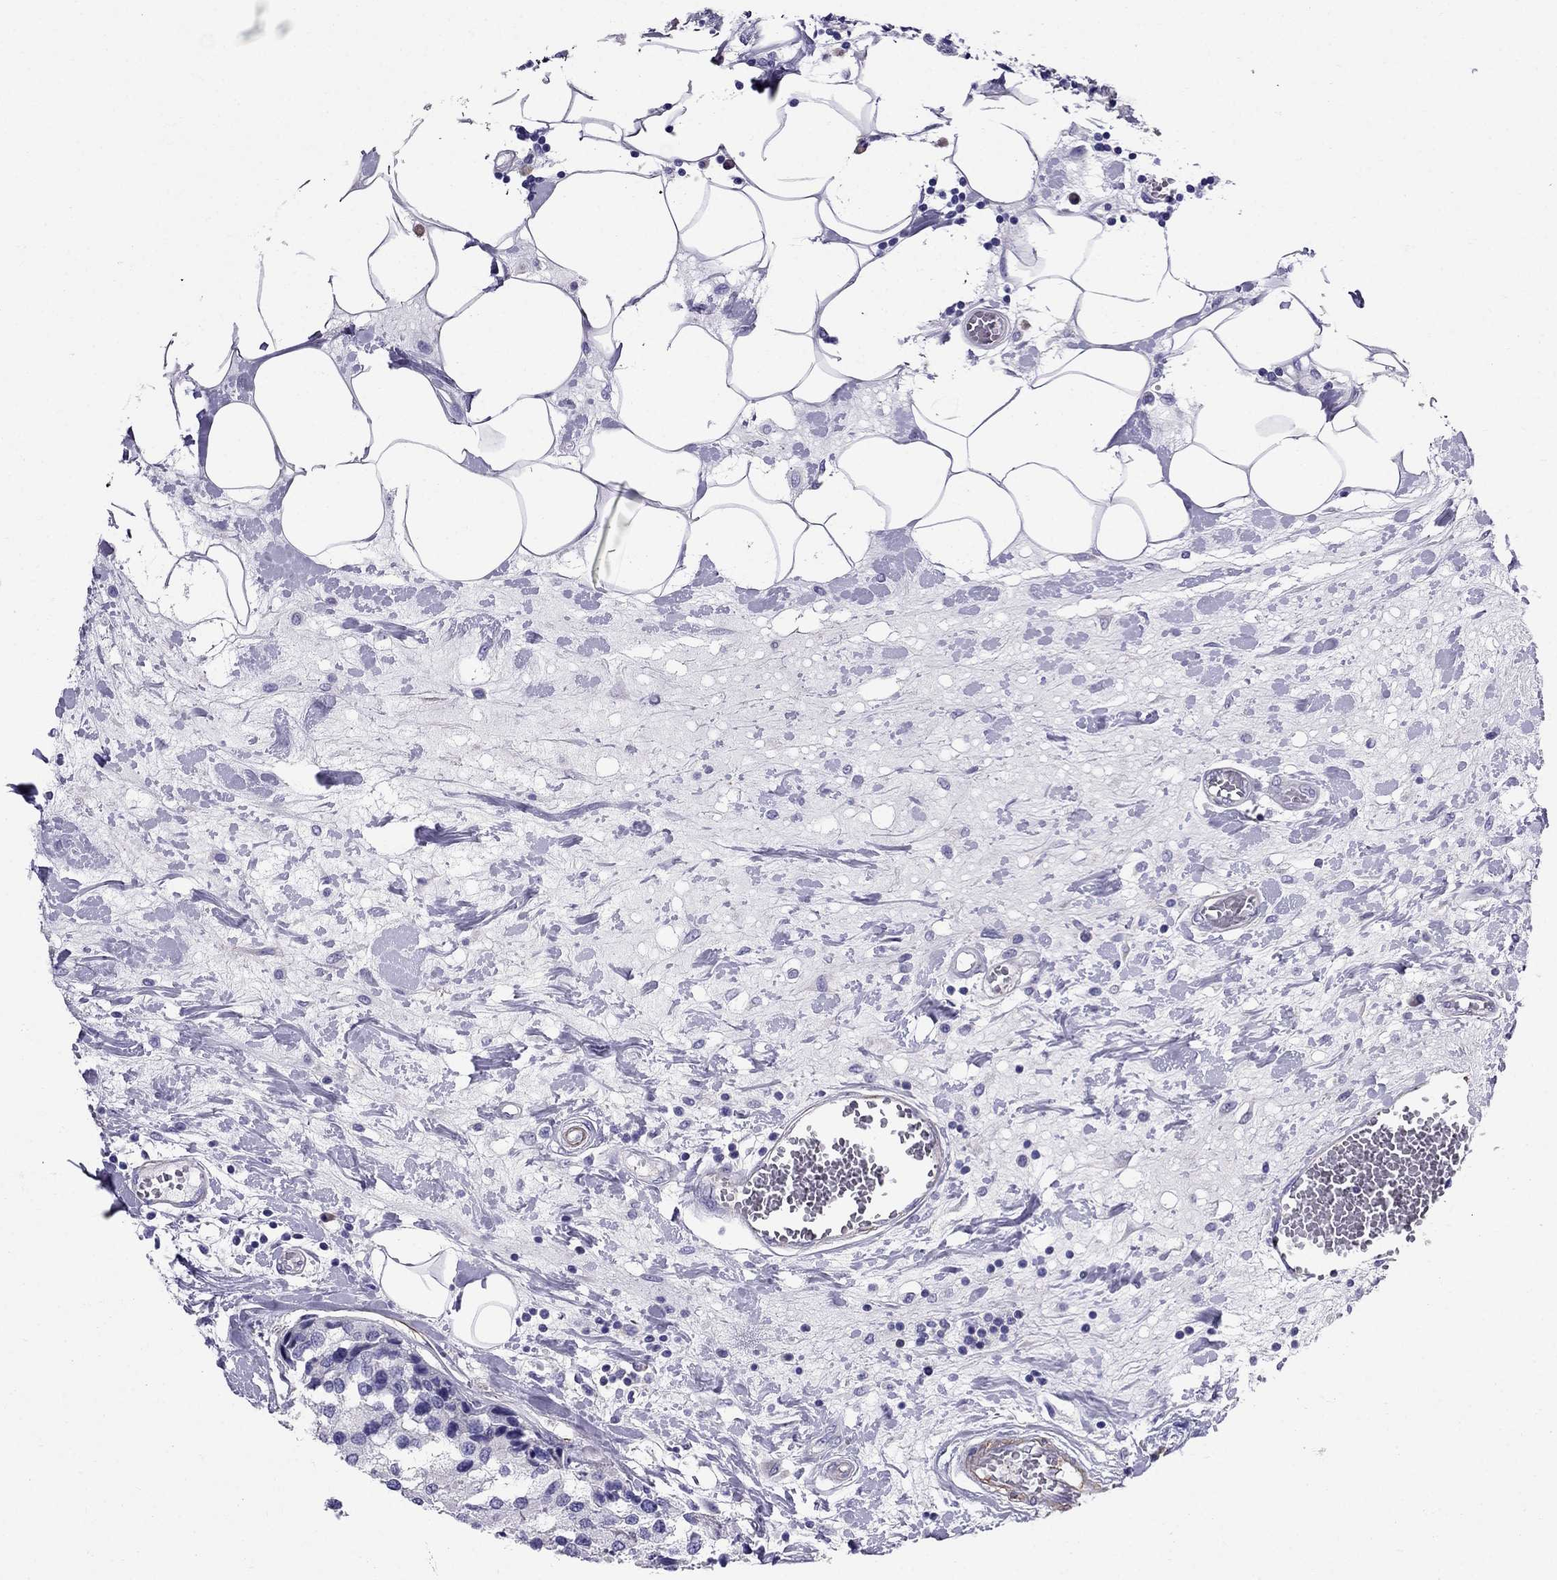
{"staining": {"intensity": "negative", "quantity": "none", "location": "none"}, "tissue": "breast cancer", "cell_type": "Tumor cells", "image_type": "cancer", "snomed": [{"axis": "morphology", "description": "Lobular carcinoma"}, {"axis": "topography", "description": "Breast"}], "caption": "DAB (3,3'-diaminobenzidine) immunohistochemical staining of lobular carcinoma (breast) displays no significant expression in tumor cells. (Stains: DAB (3,3'-diaminobenzidine) immunohistochemistry with hematoxylin counter stain, Microscopy: brightfield microscopy at high magnification).", "gene": "GPR50", "patient": {"sex": "female", "age": 59}}